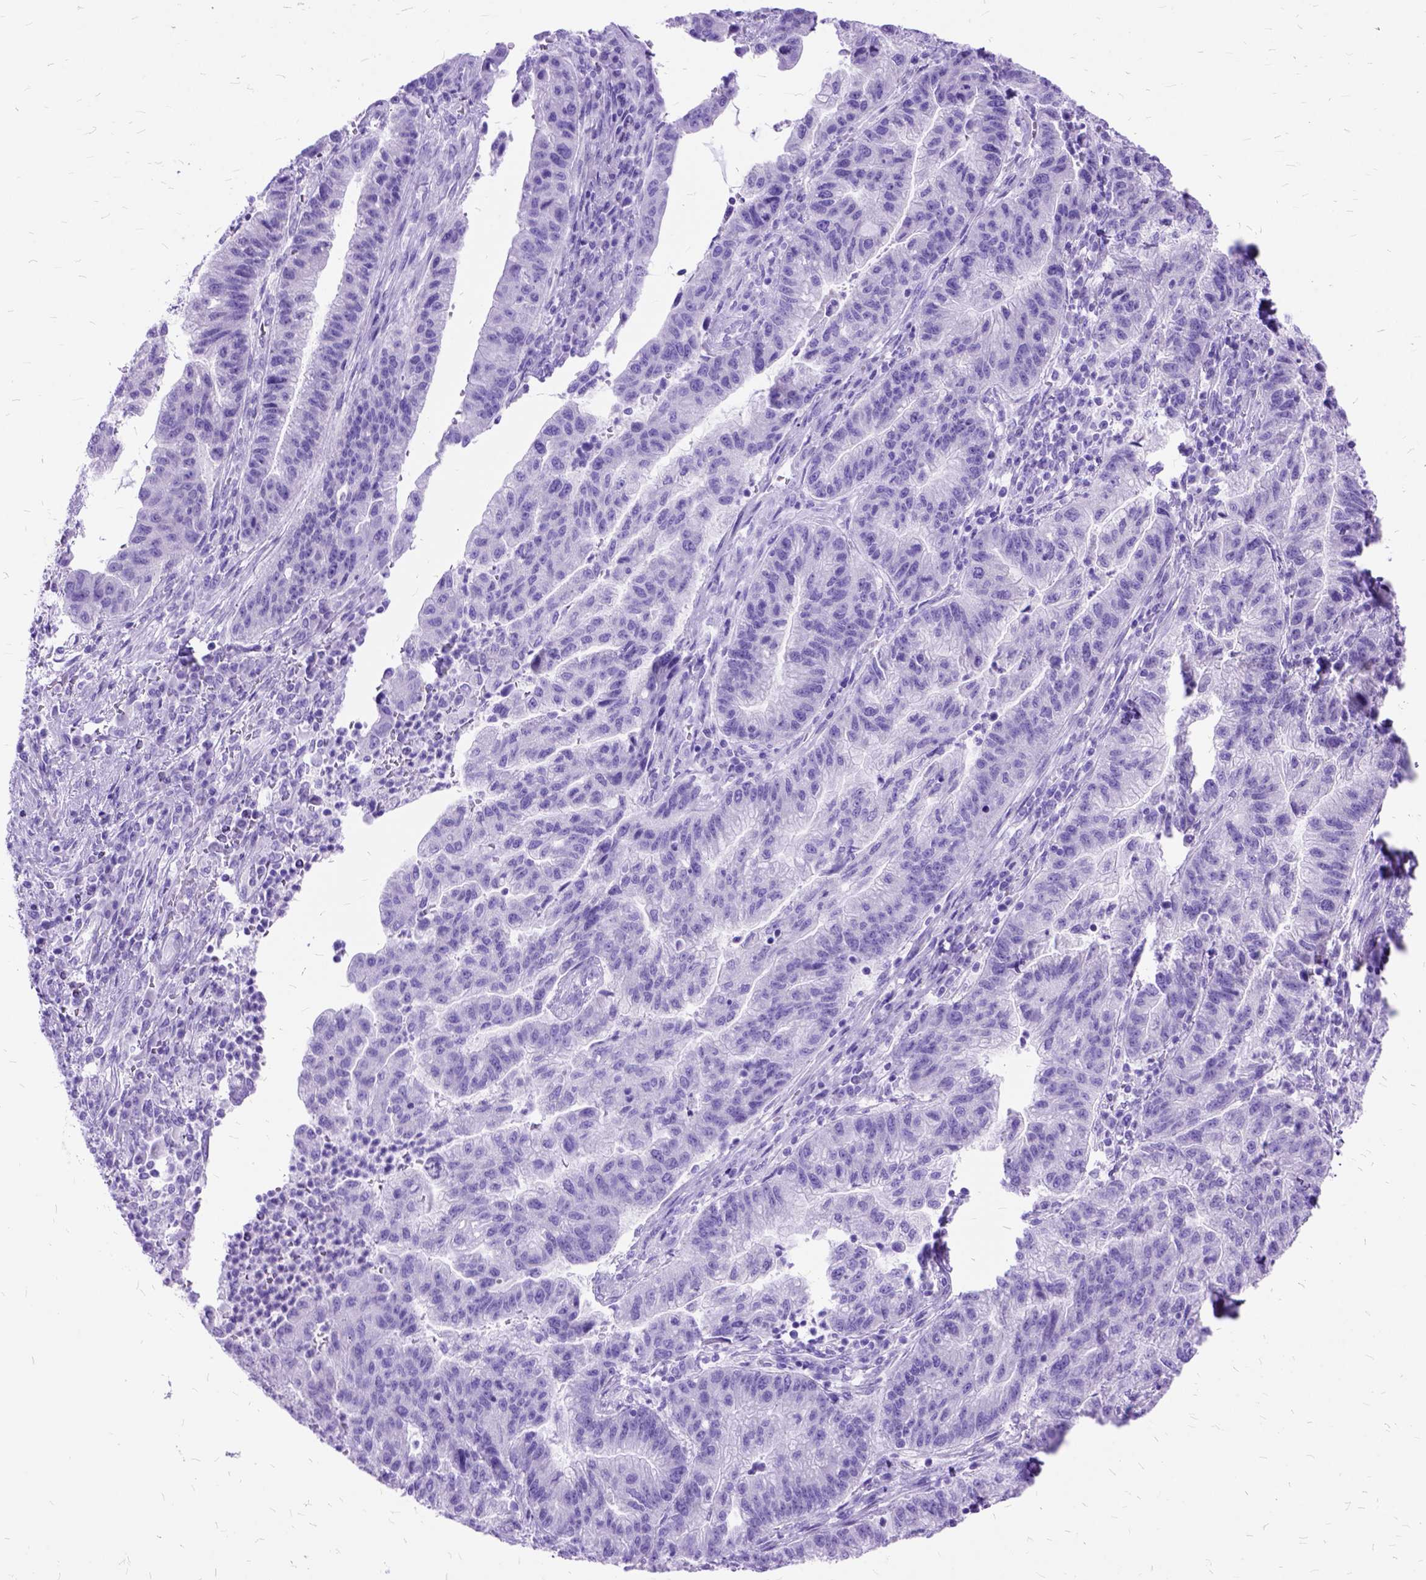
{"staining": {"intensity": "negative", "quantity": "none", "location": "none"}, "tissue": "stomach cancer", "cell_type": "Tumor cells", "image_type": "cancer", "snomed": [{"axis": "morphology", "description": "Adenocarcinoma, NOS"}, {"axis": "topography", "description": "Stomach"}], "caption": "DAB immunohistochemical staining of adenocarcinoma (stomach) demonstrates no significant staining in tumor cells.", "gene": "DNAH2", "patient": {"sex": "male", "age": 83}}